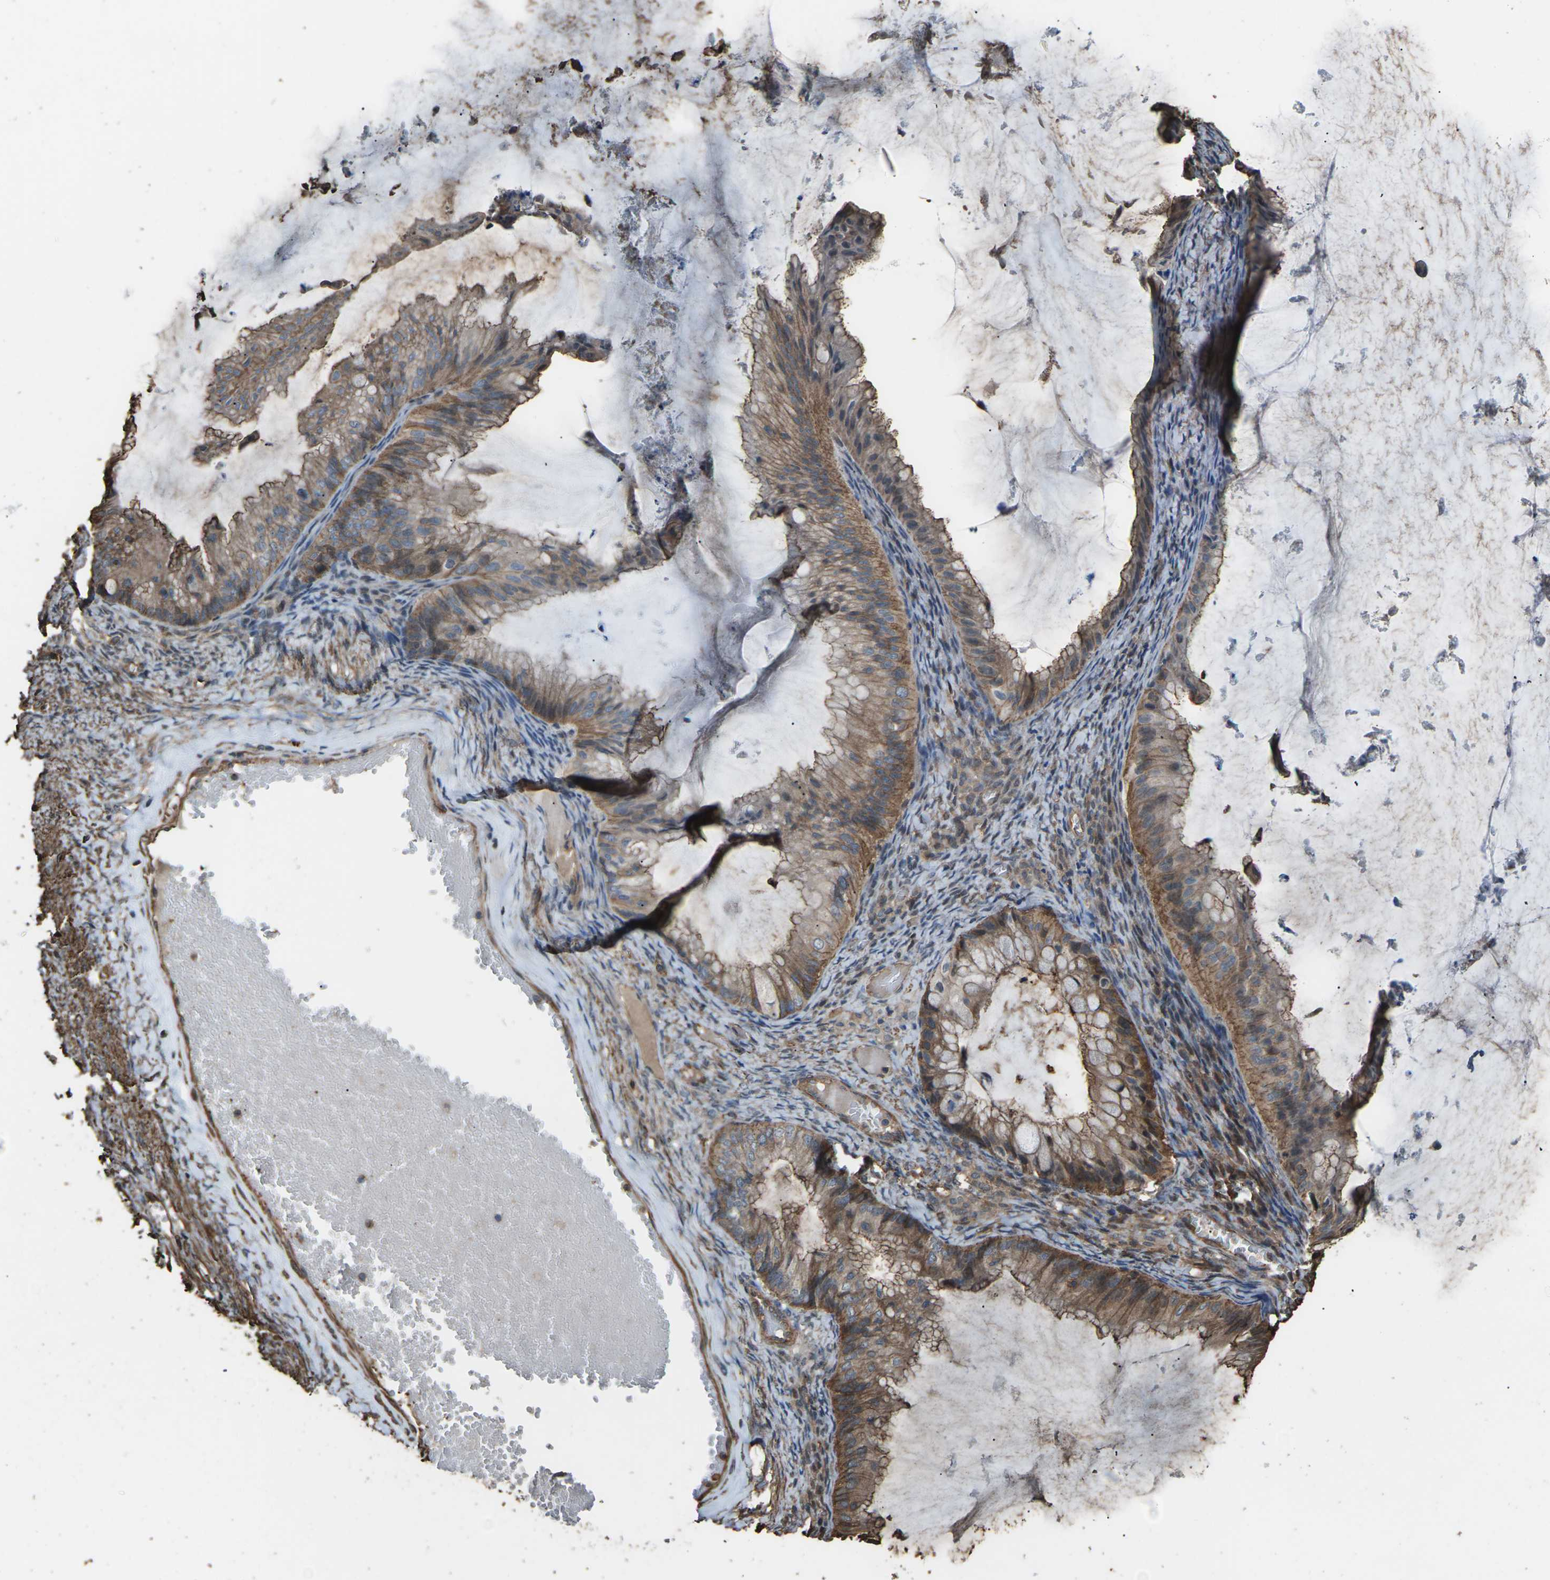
{"staining": {"intensity": "moderate", "quantity": ">75%", "location": "cytoplasmic/membranous"}, "tissue": "ovarian cancer", "cell_type": "Tumor cells", "image_type": "cancer", "snomed": [{"axis": "morphology", "description": "Cystadenocarcinoma, mucinous, NOS"}, {"axis": "topography", "description": "Ovary"}], "caption": "Human ovarian cancer stained for a protein (brown) exhibits moderate cytoplasmic/membranous positive positivity in about >75% of tumor cells.", "gene": "DHPS", "patient": {"sex": "female", "age": 61}}